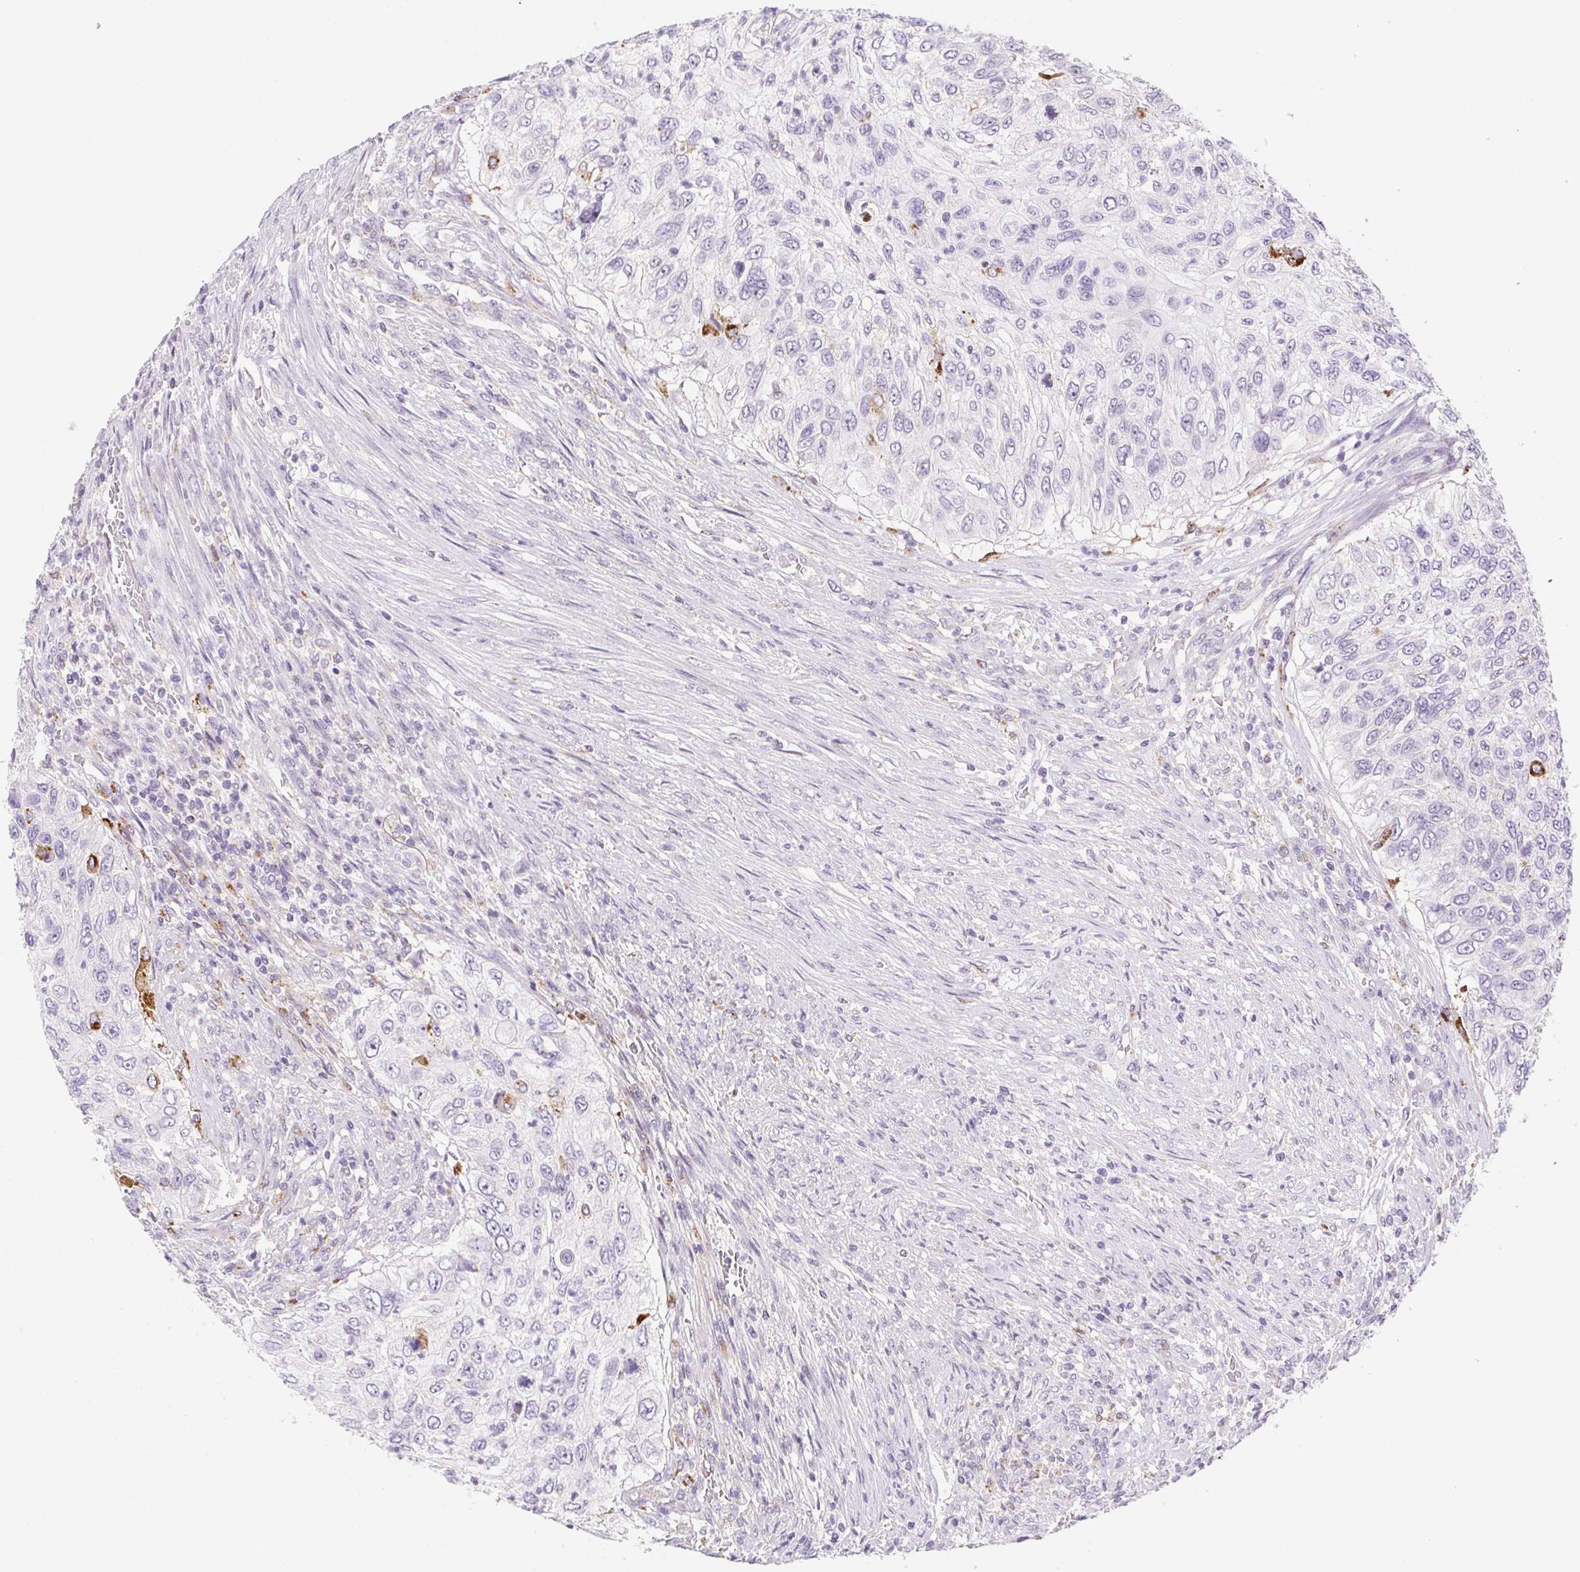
{"staining": {"intensity": "negative", "quantity": "none", "location": "none"}, "tissue": "urothelial cancer", "cell_type": "Tumor cells", "image_type": "cancer", "snomed": [{"axis": "morphology", "description": "Urothelial carcinoma, High grade"}, {"axis": "topography", "description": "Urinary bladder"}], "caption": "The micrograph demonstrates no staining of tumor cells in high-grade urothelial carcinoma.", "gene": "LIPA", "patient": {"sex": "female", "age": 60}}